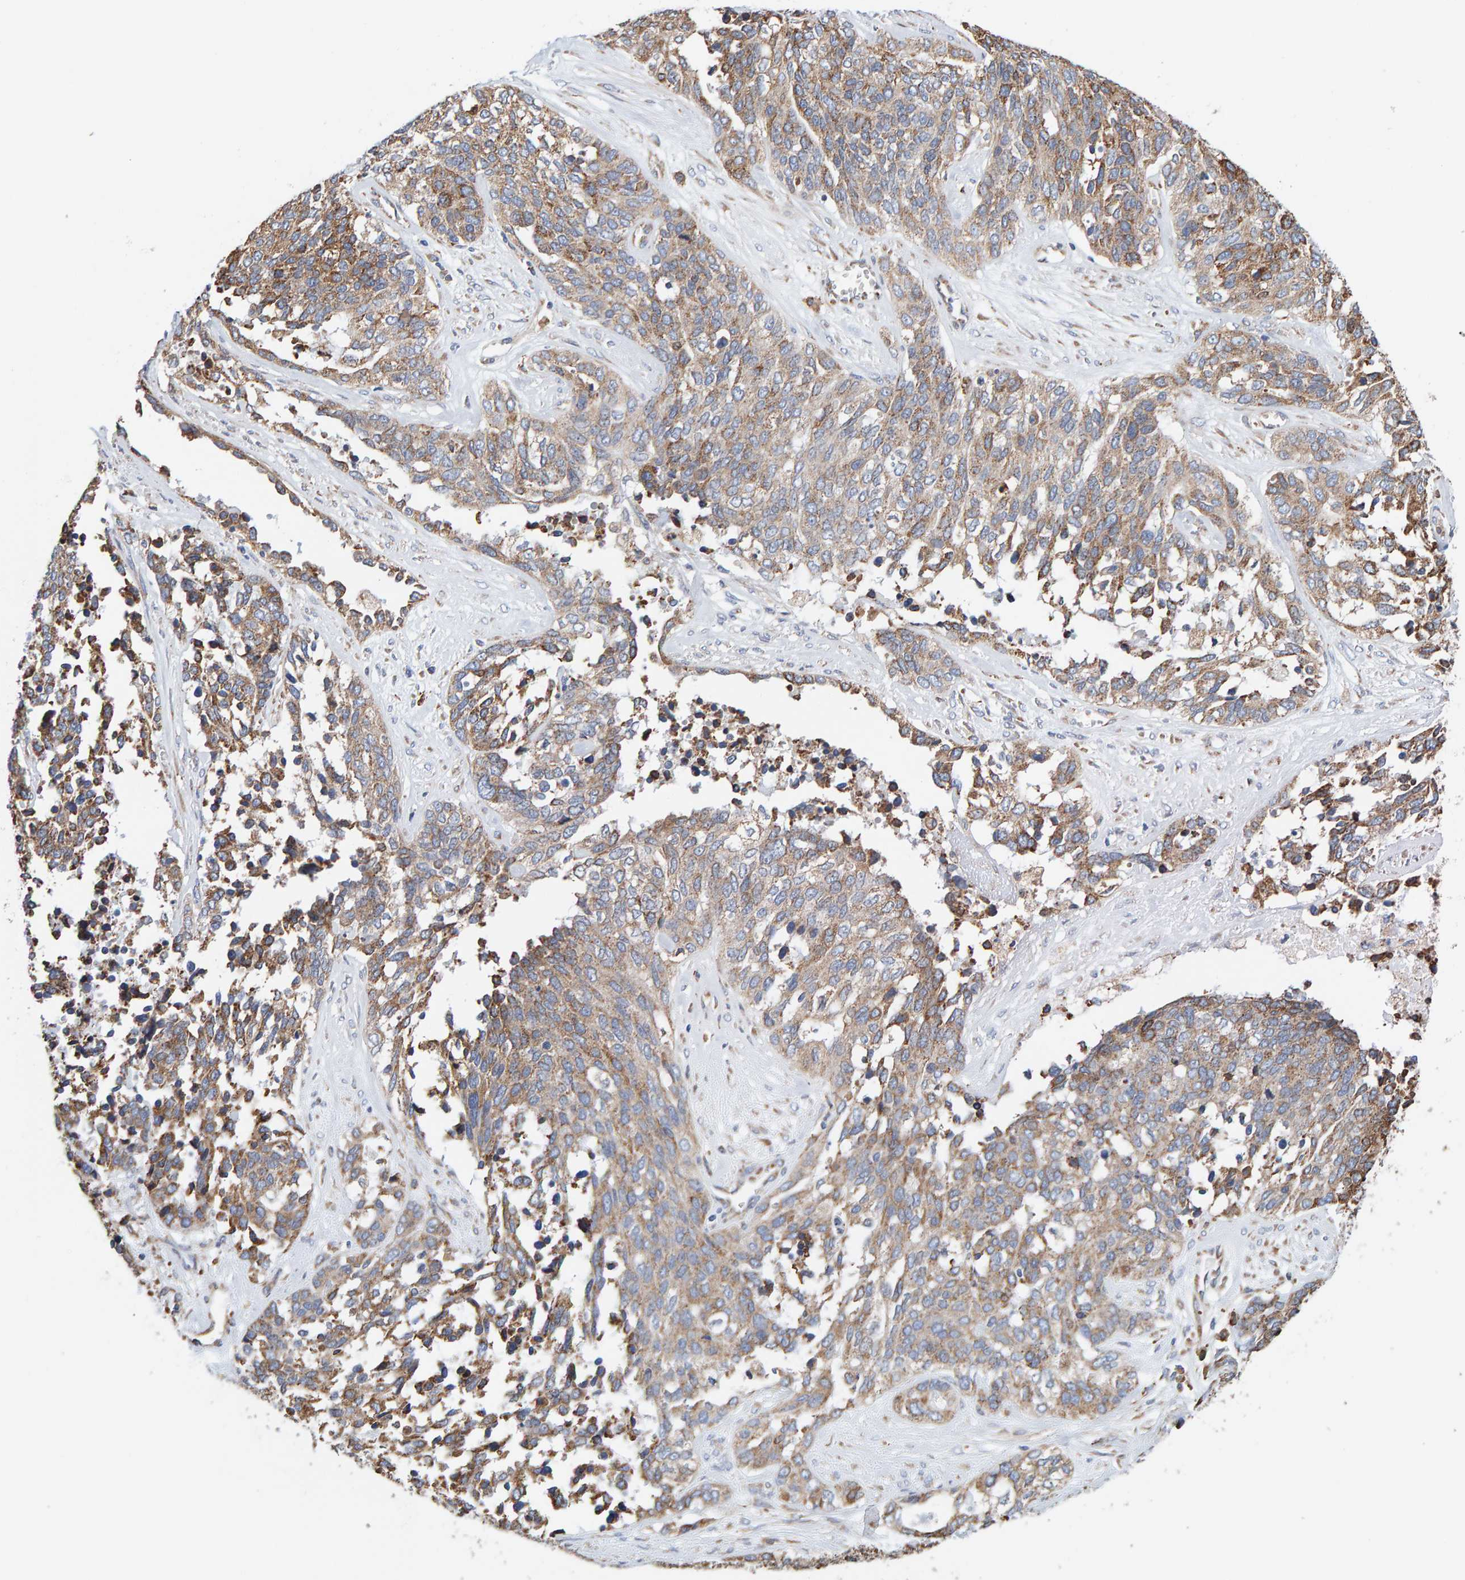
{"staining": {"intensity": "moderate", "quantity": ">75%", "location": "cytoplasmic/membranous"}, "tissue": "ovarian cancer", "cell_type": "Tumor cells", "image_type": "cancer", "snomed": [{"axis": "morphology", "description": "Cystadenocarcinoma, serous, NOS"}, {"axis": "topography", "description": "Ovary"}], "caption": "Immunohistochemical staining of human ovarian cancer demonstrates medium levels of moderate cytoplasmic/membranous protein staining in about >75% of tumor cells. Nuclei are stained in blue.", "gene": "SGPL1", "patient": {"sex": "female", "age": 44}}